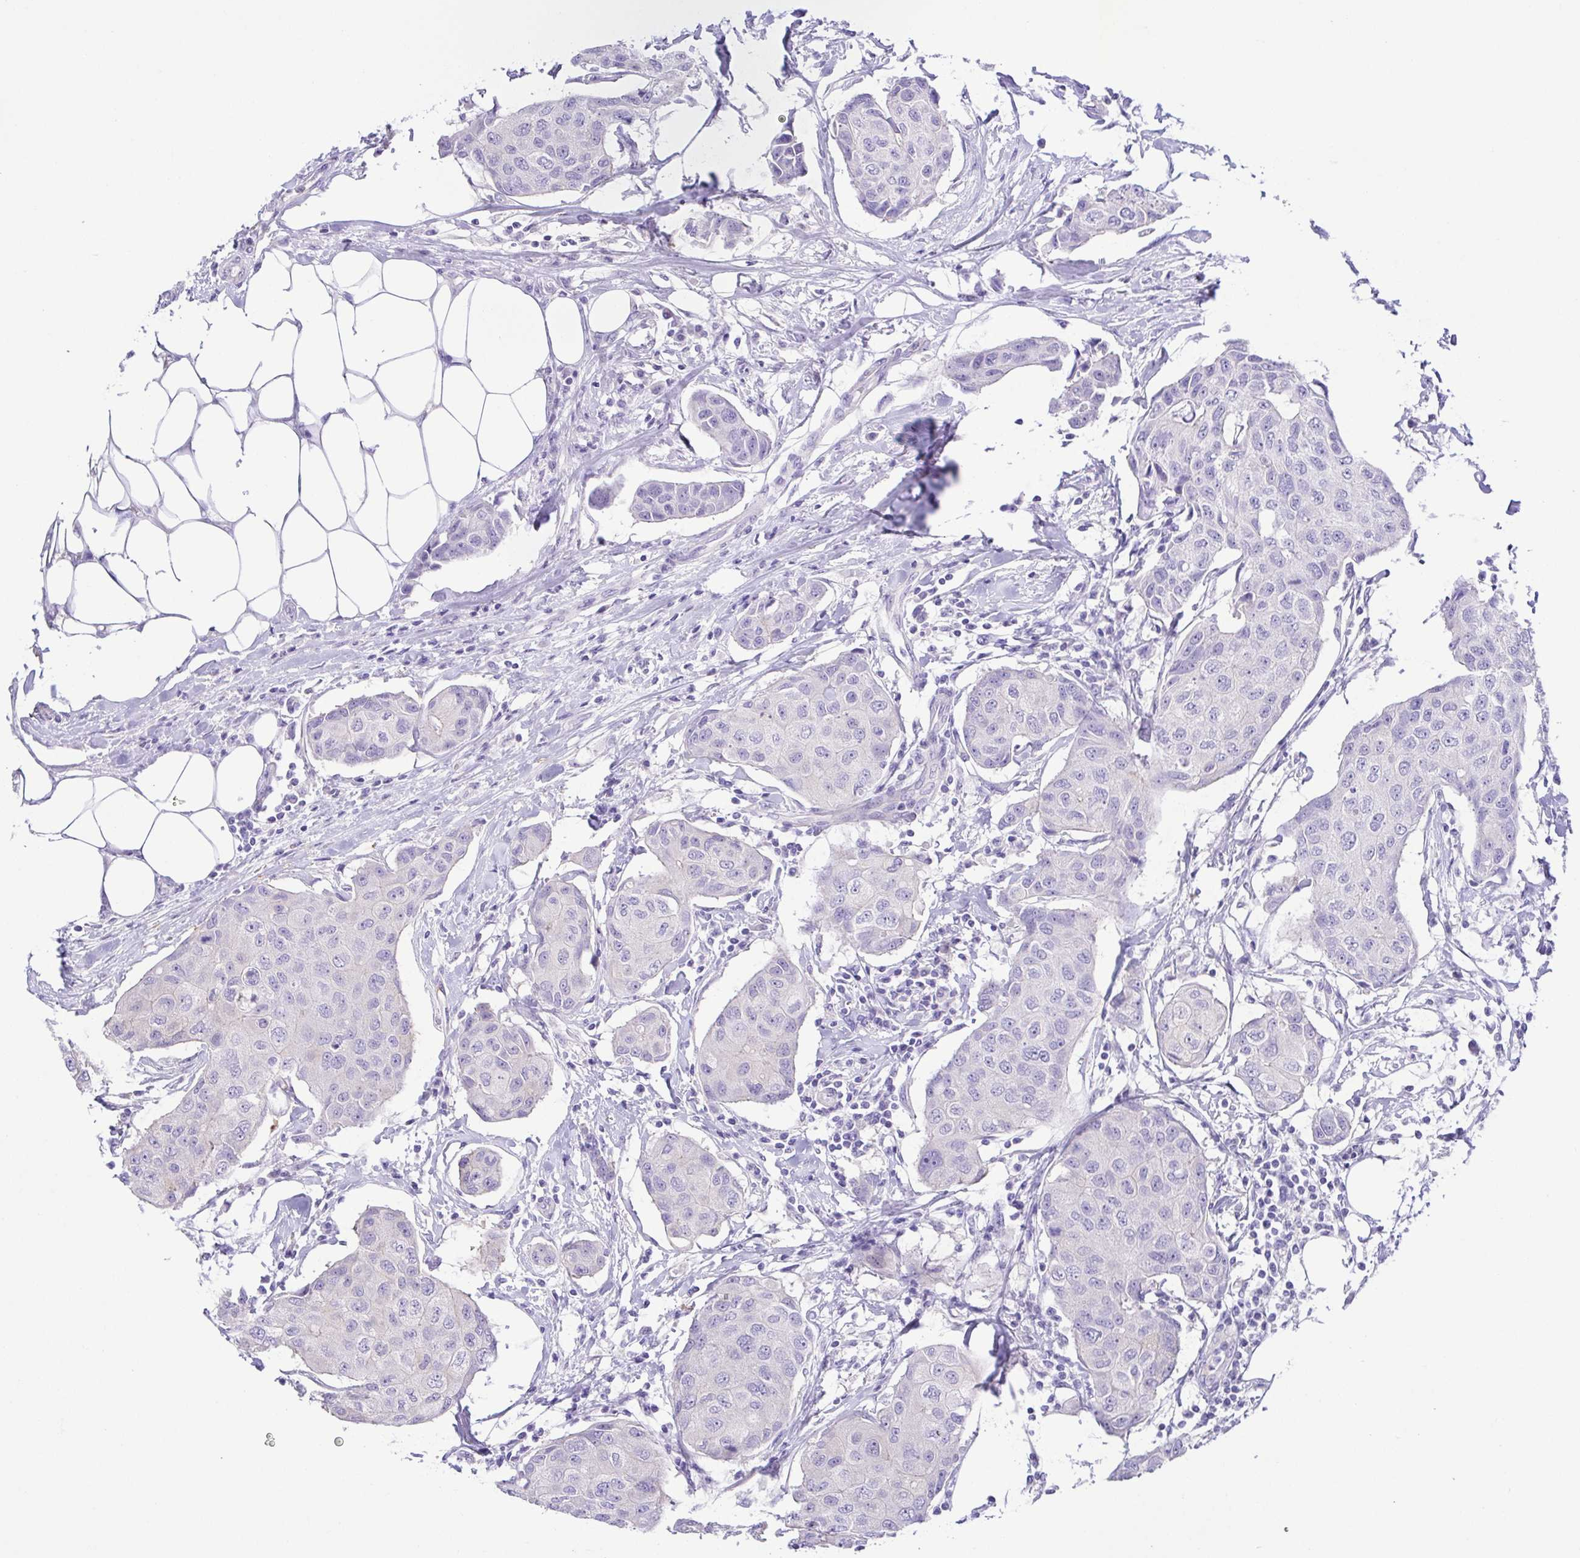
{"staining": {"intensity": "negative", "quantity": "none", "location": "none"}, "tissue": "breast cancer", "cell_type": "Tumor cells", "image_type": "cancer", "snomed": [{"axis": "morphology", "description": "Duct carcinoma"}, {"axis": "topography", "description": "Breast"}, {"axis": "topography", "description": "Lymph node"}], "caption": "Immunohistochemistry (IHC) photomicrograph of neoplastic tissue: human infiltrating ductal carcinoma (breast) stained with DAB (3,3'-diaminobenzidine) exhibits no significant protein staining in tumor cells.", "gene": "EPB42", "patient": {"sex": "female", "age": 80}}